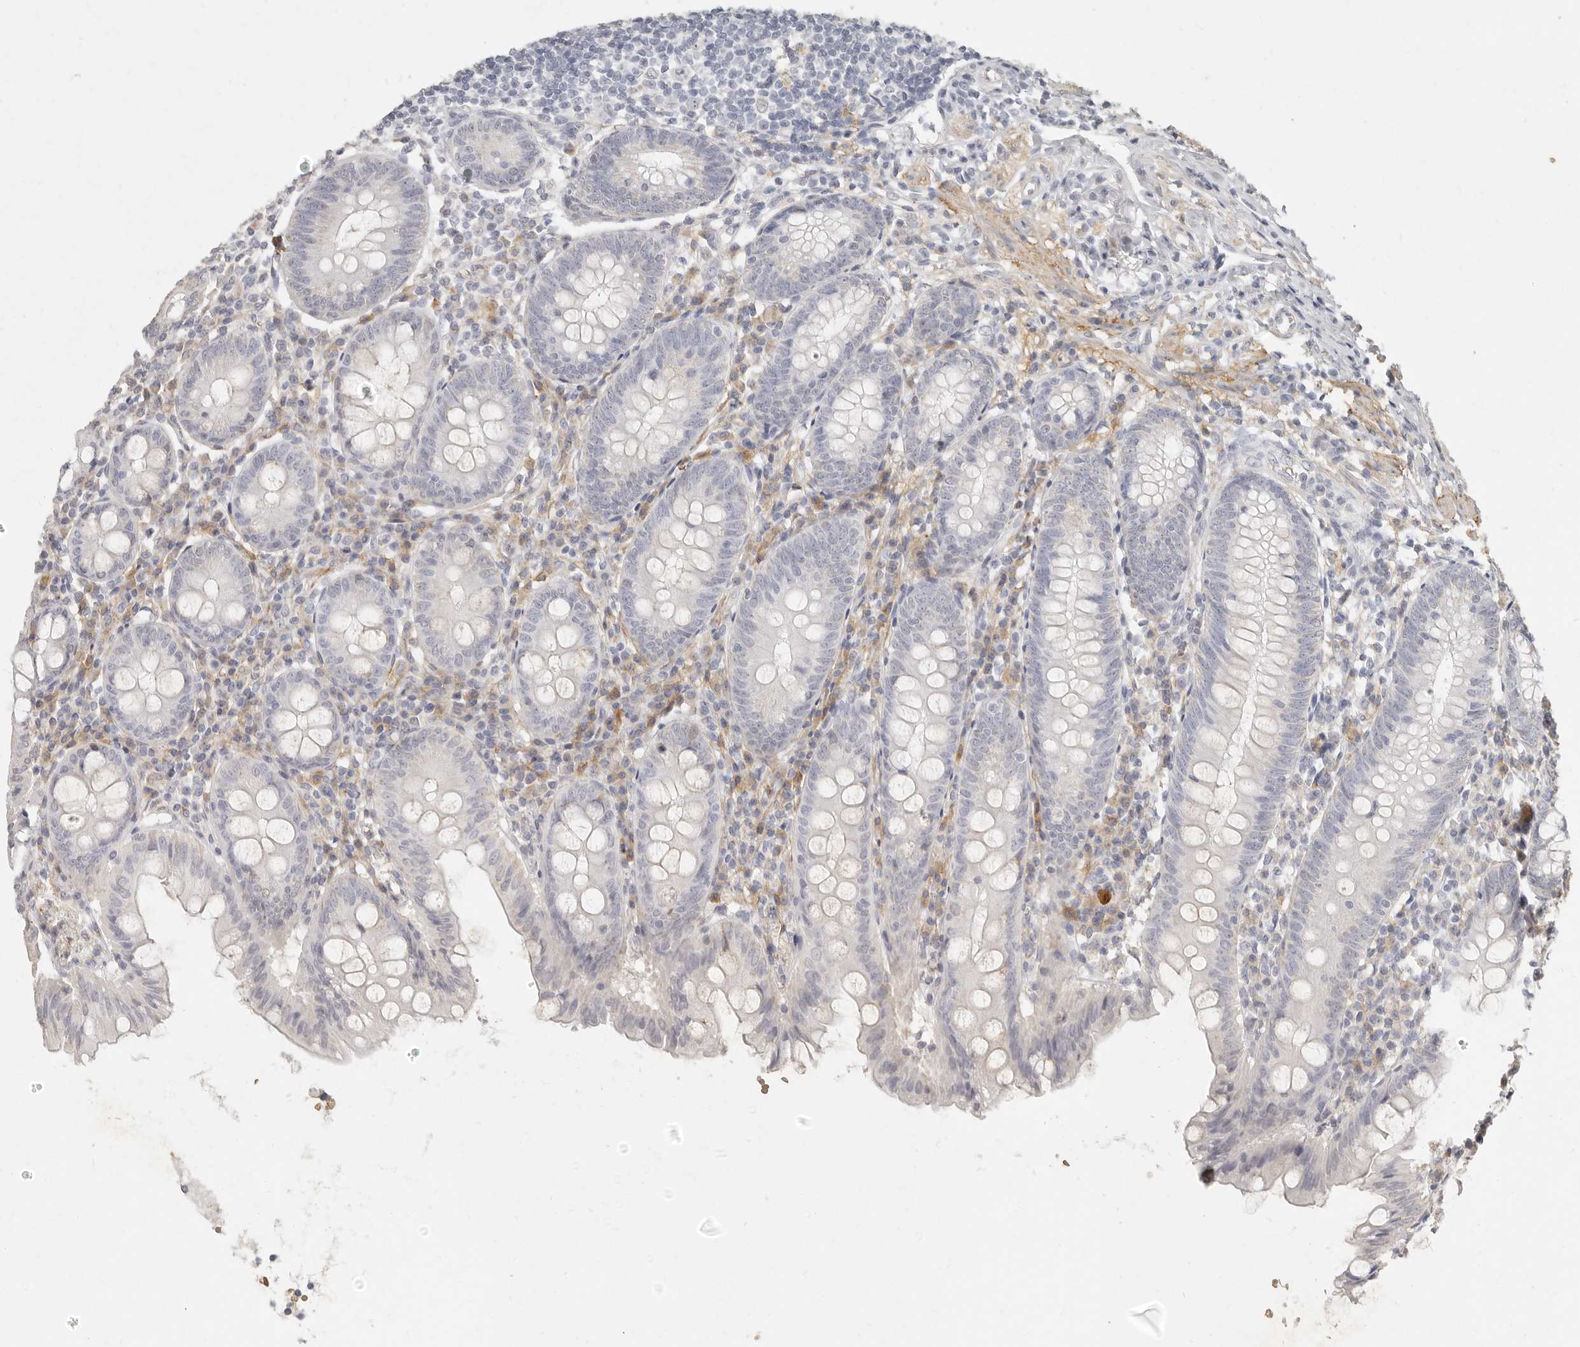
{"staining": {"intensity": "negative", "quantity": "none", "location": "none"}, "tissue": "appendix", "cell_type": "Glandular cells", "image_type": "normal", "snomed": [{"axis": "morphology", "description": "Normal tissue, NOS"}, {"axis": "topography", "description": "Appendix"}], "caption": "The immunohistochemistry (IHC) photomicrograph has no significant positivity in glandular cells of appendix.", "gene": "NIBAN1", "patient": {"sex": "female", "age": 54}}